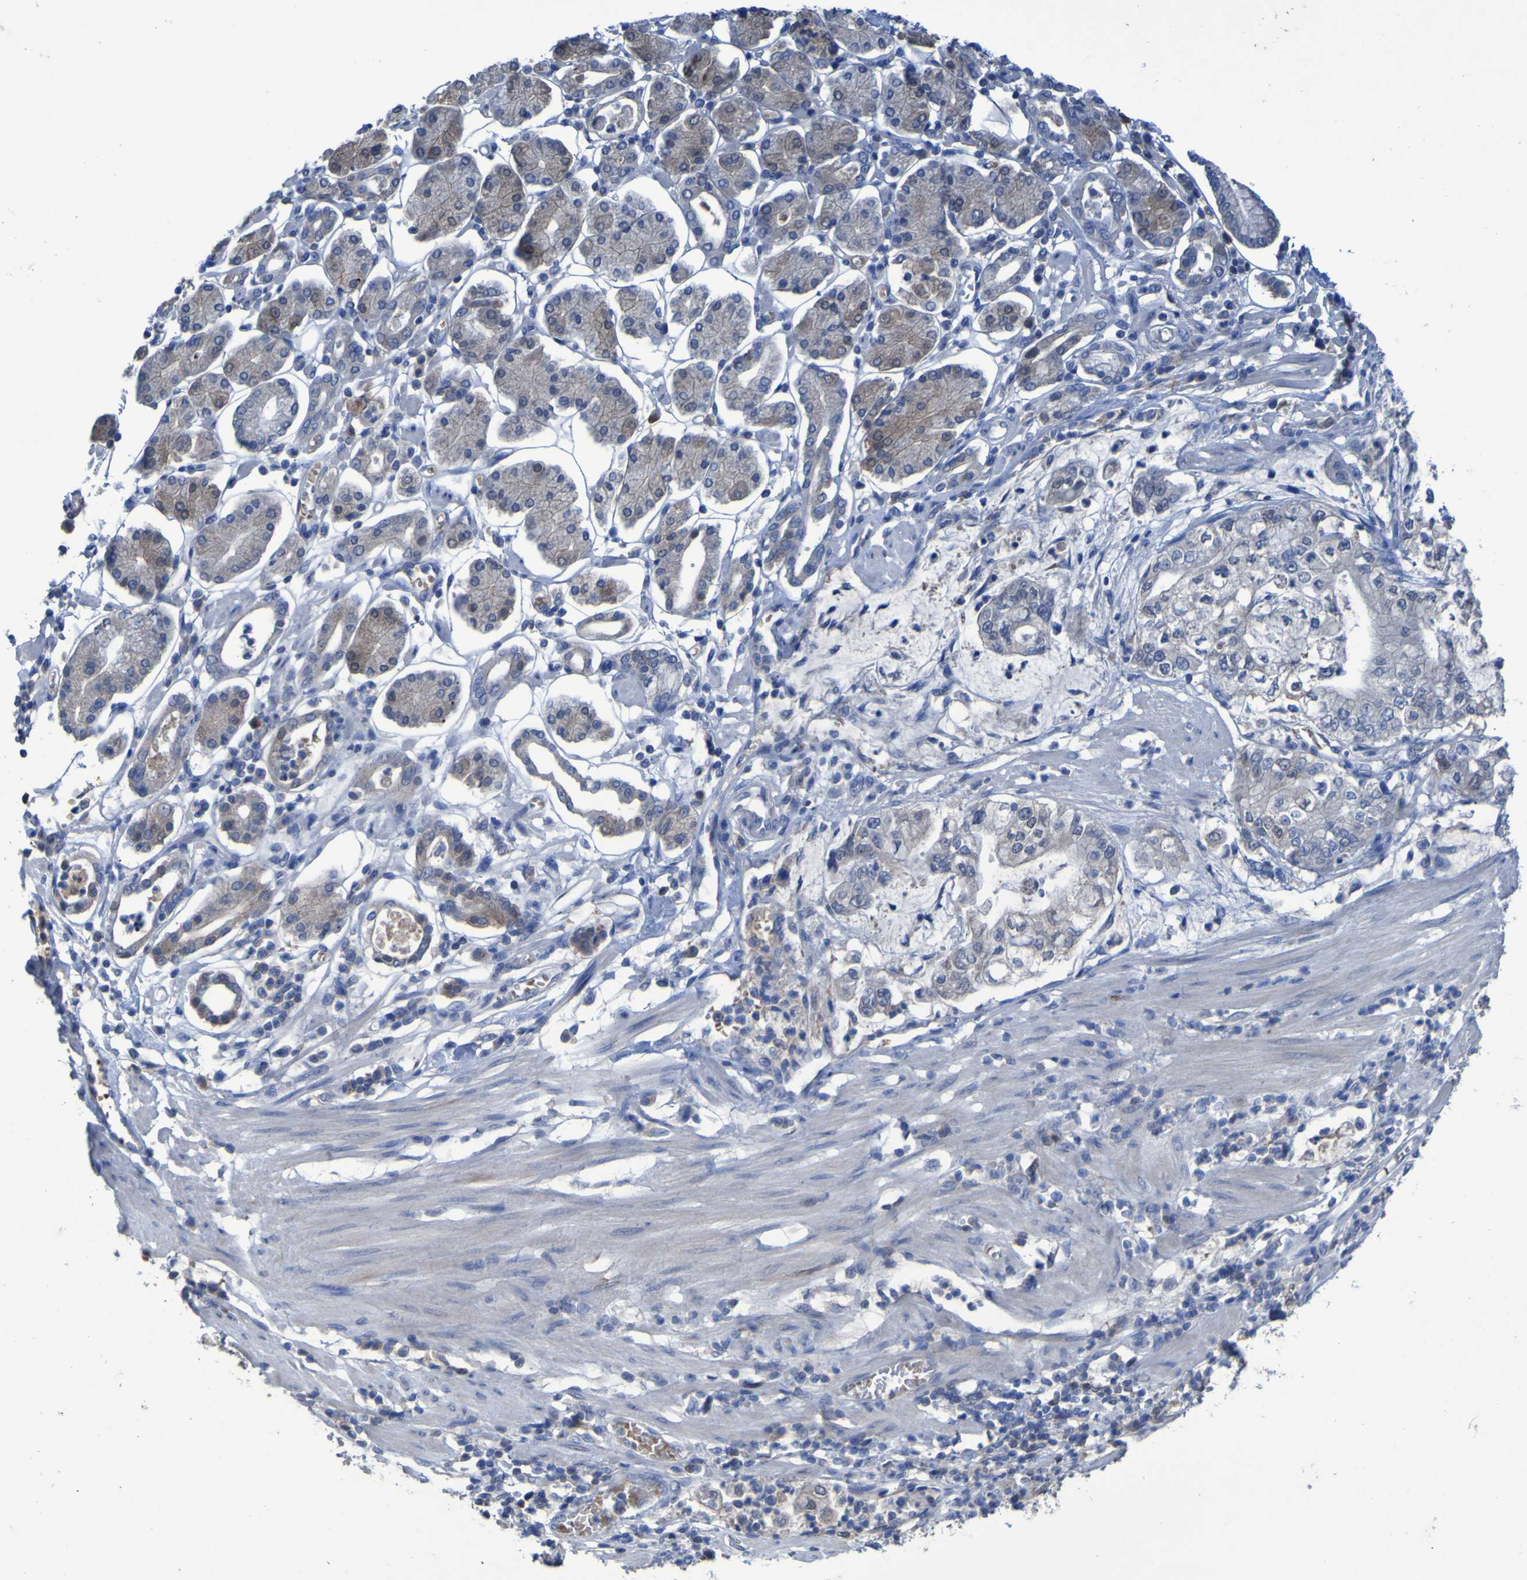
{"staining": {"intensity": "weak", "quantity": "<25%", "location": "cytoplasmic/membranous"}, "tissue": "stomach cancer", "cell_type": "Tumor cells", "image_type": "cancer", "snomed": [{"axis": "morphology", "description": "Adenocarcinoma, NOS"}, {"axis": "topography", "description": "Stomach"}], "caption": "Human stomach cancer stained for a protein using IHC displays no positivity in tumor cells.", "gene": "SGK2", "patient": {"sex": "male", "age": 76}}